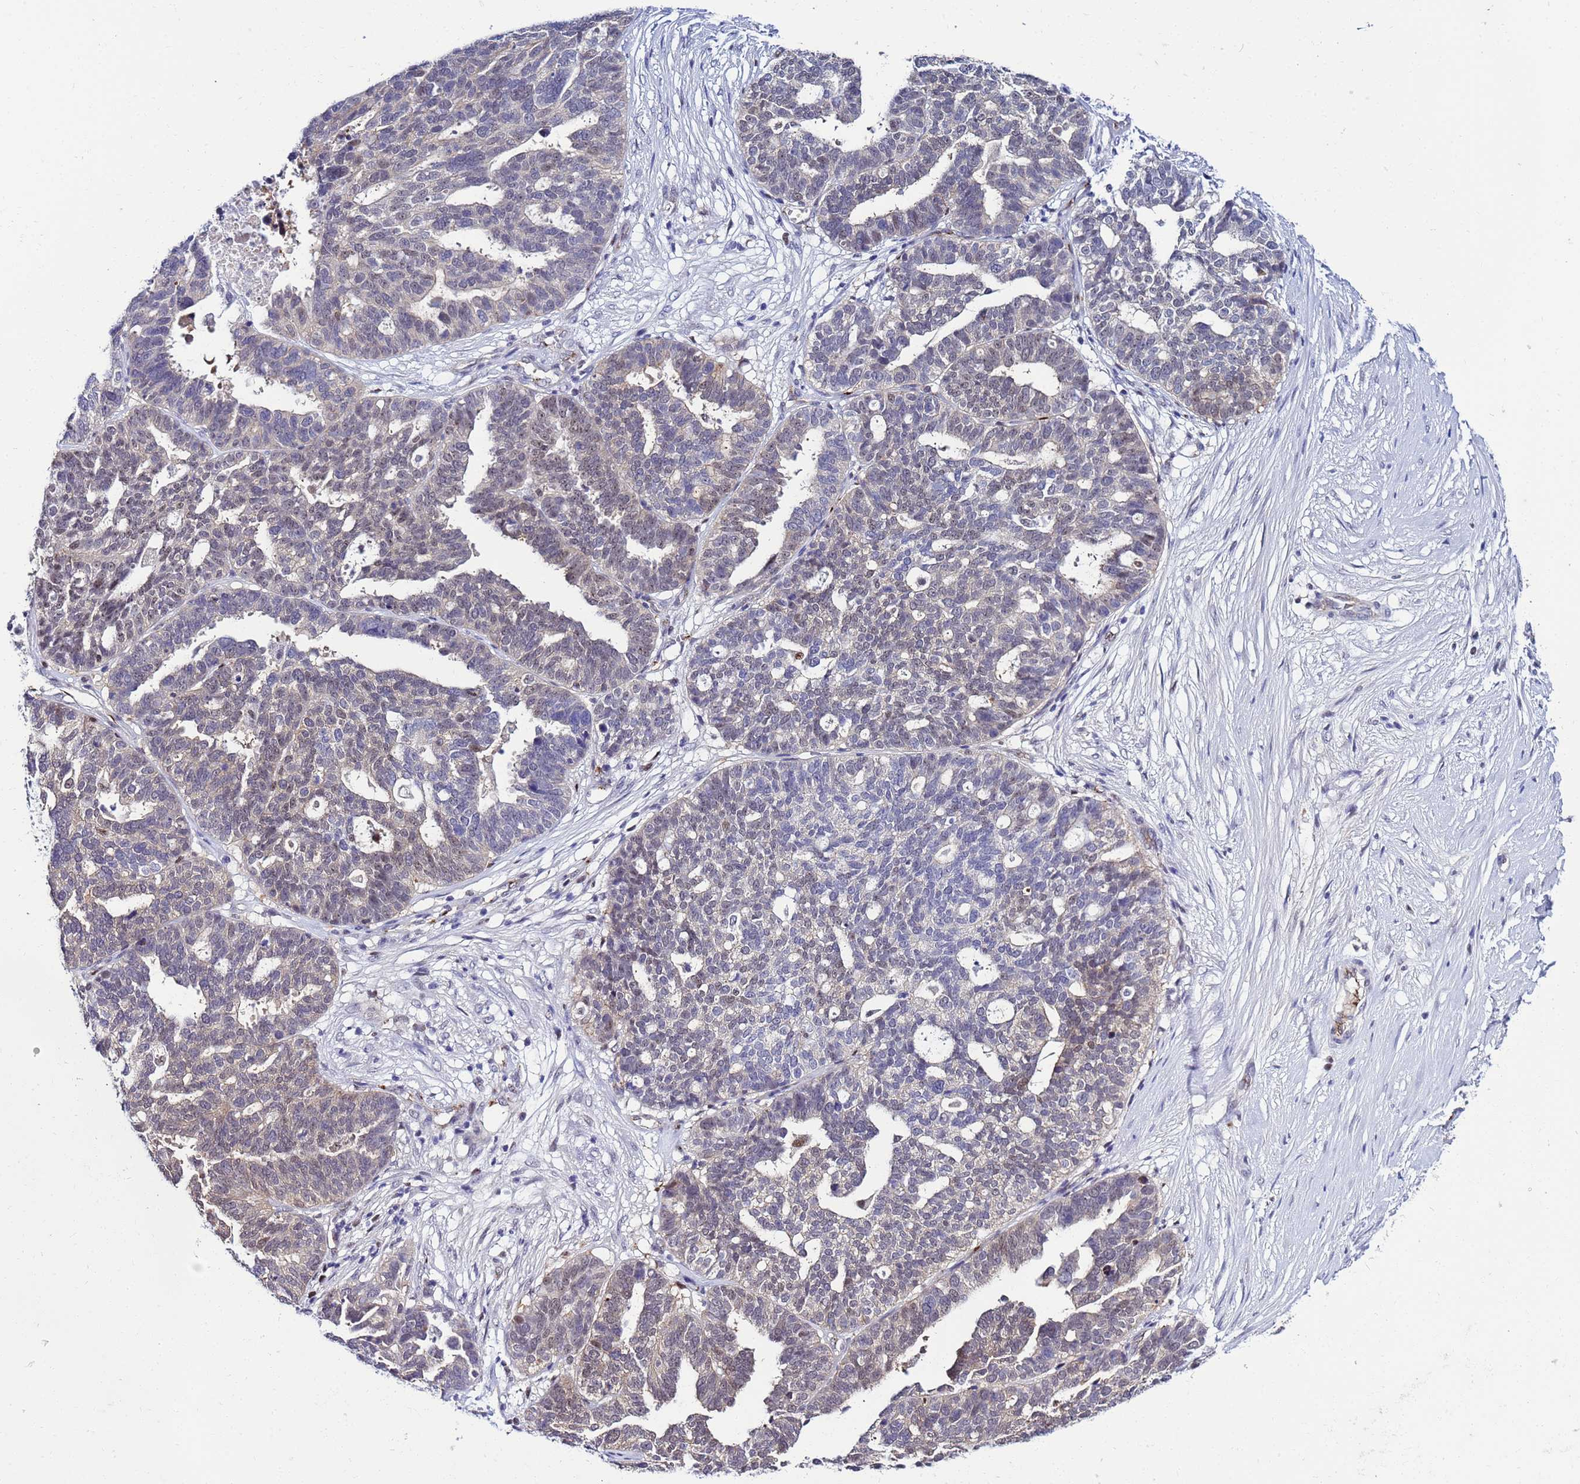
{"staining": {"intensity": "weak", "quantity": "<25%", "location": "nuclear"}, "tissue": "ovarian cancer", "cell_type": "Tumor cells", "image_type": "cancer", "snomed": [{"axis": "morphology", "description": "Cystadenocarcinoma, serous, NOS"}, {"axis": "topography", "description": "Ovary"}], "caption": "Tumor cells show no significant positivity in ovarian cancer (serous cystadenocarcinoma). (DAB (3,3'-diaminobenzidine) immunohistochemistry visualized using brightfield microscopy, high magnification).", "gene": "SLC25A37", "patient": {"sex": "female", "age": 59}}